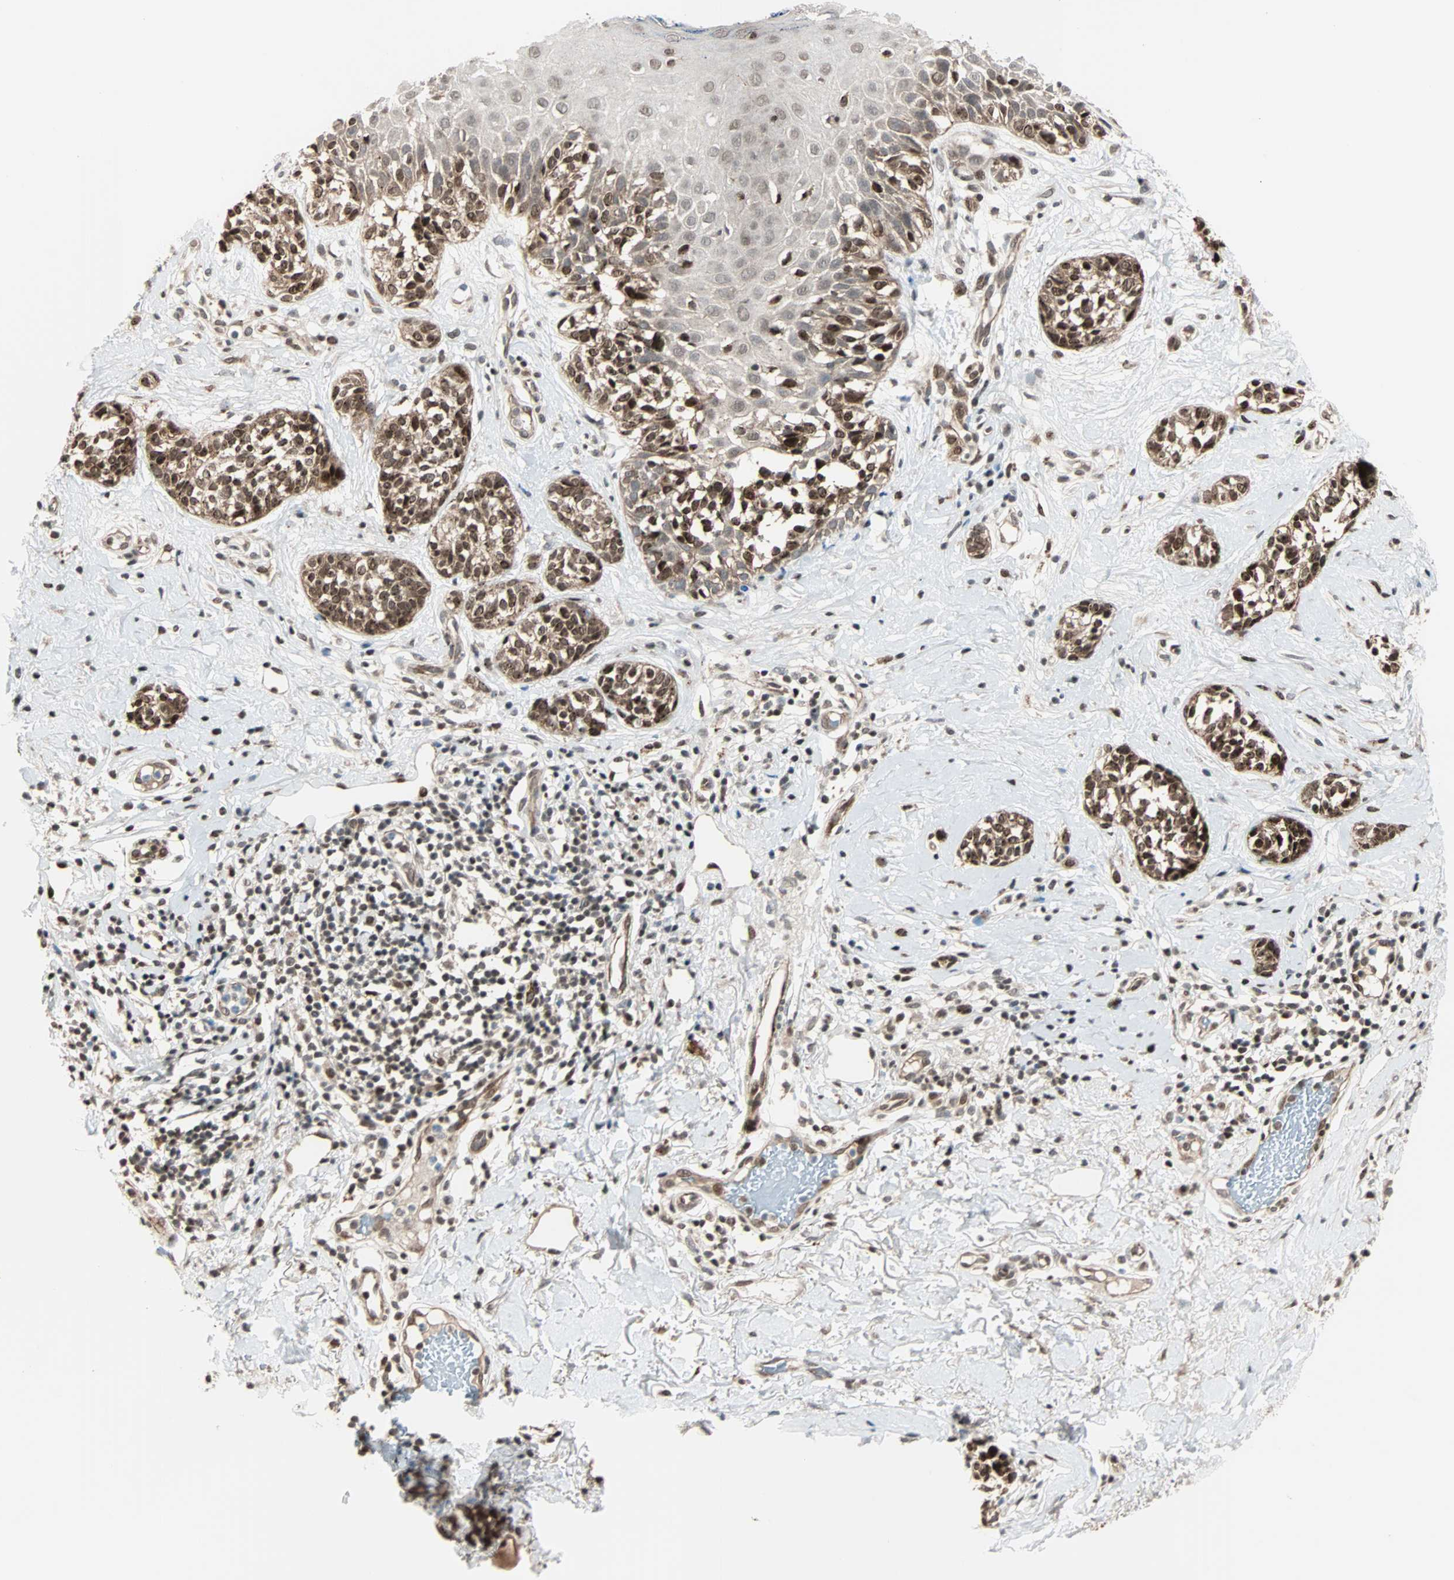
{"staining": {"intensity": "strong", "quantity": ">75%", "location": "cytoplasmic/membranous,nuclear"}, "tissue": "melanoma", "cell_type": "Tumor cells", "image_type": "cancer", "snomed": [{"axis": "morphology", "description": "Malignant melanoma, NOS"}, {"axis": "topography", "description": "Skin"}], "caption": "Protein analysis of melanoma tissue demonstrates strong cytoplasmic/membranous and nuclear expression in about >75% of tumor cells.", "gene": "CBX4", "patient": {"sex": "male", "age": 64}}